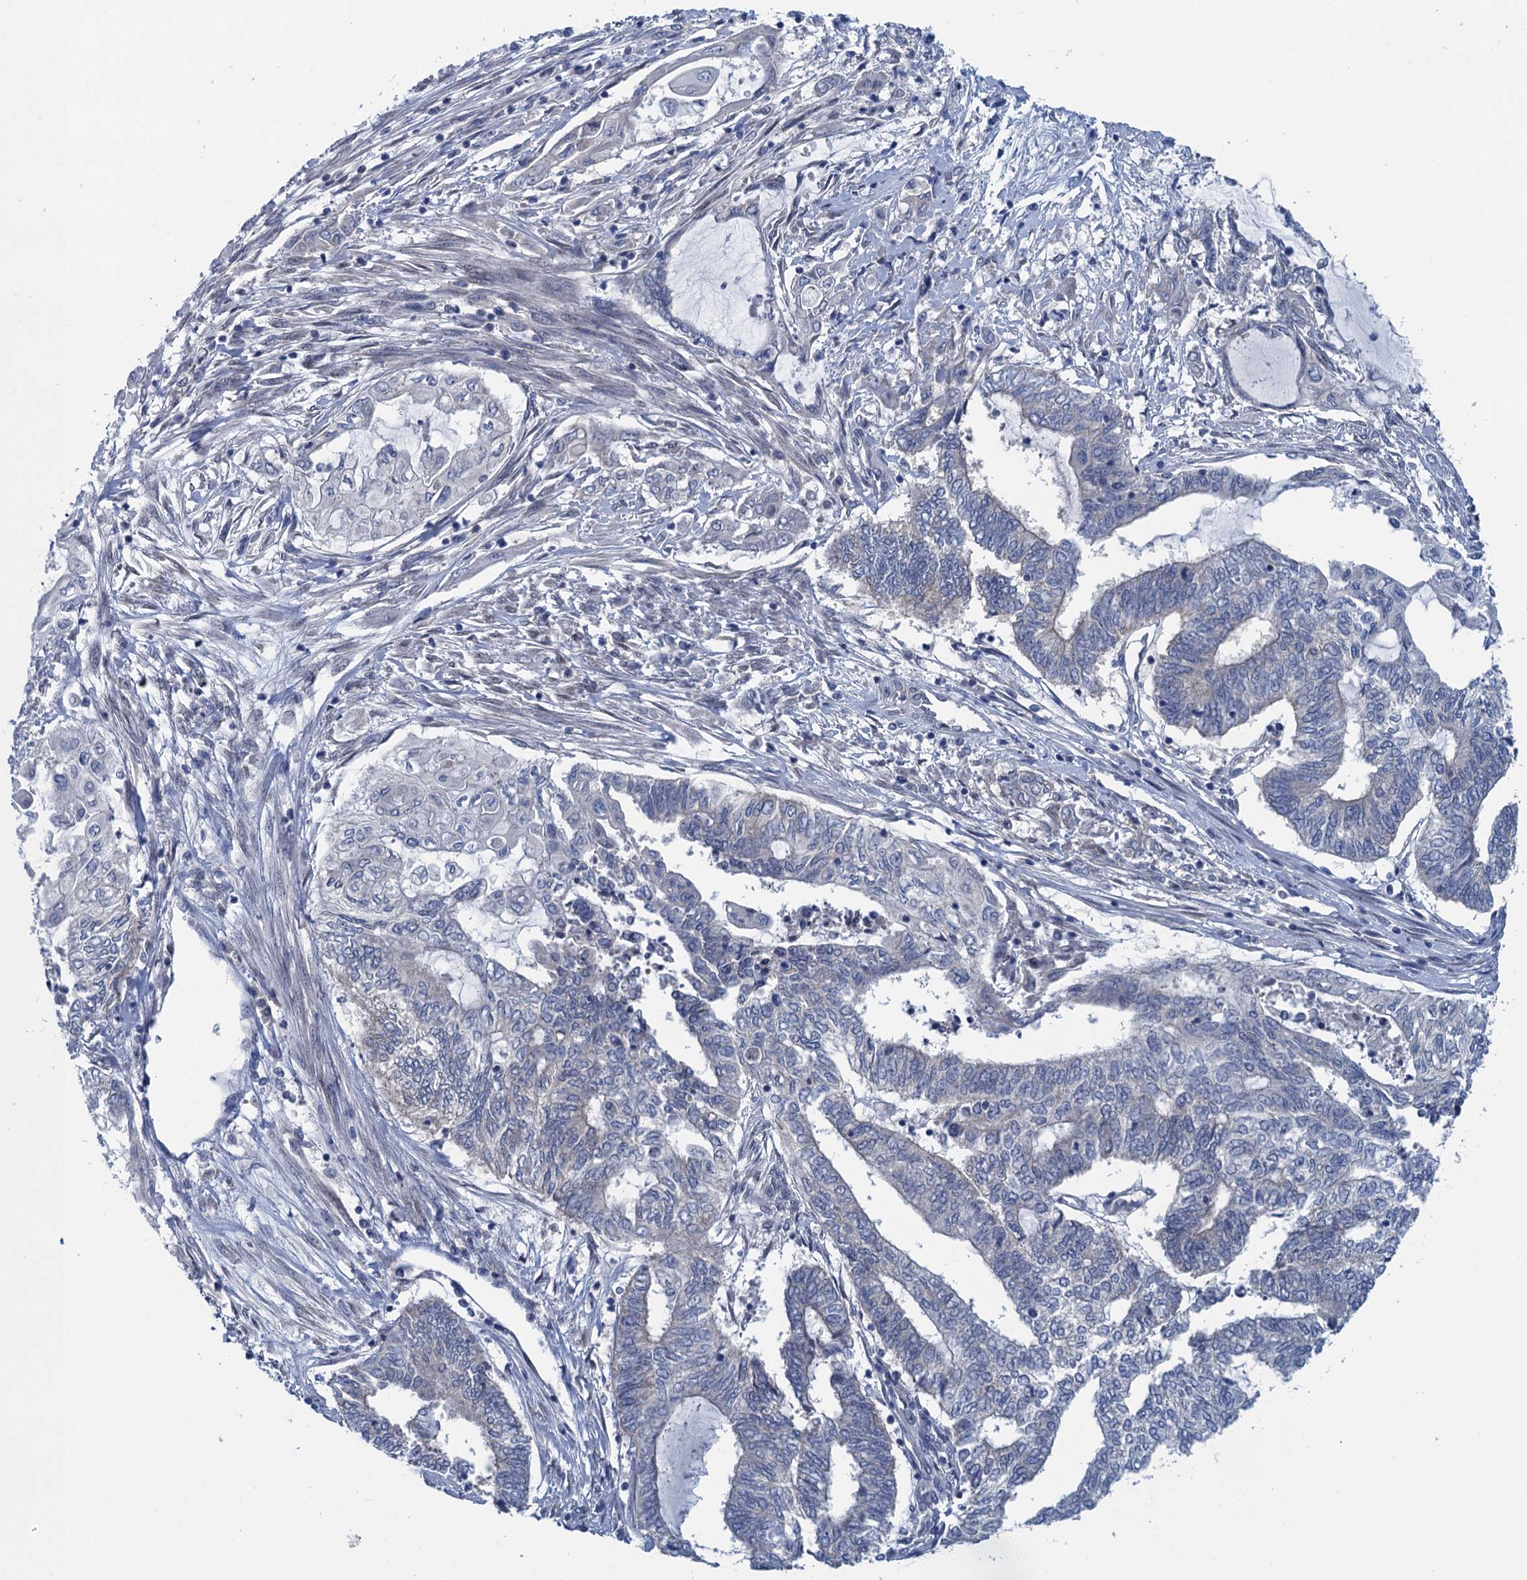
{"staining": {"intensity": "negative", "quantity": "none", "location": "none"}, "tissue": "endometrial cancer", "cell_type": "Tumor cells", "image_type": "cancer", "snomed": [{"axis": "morphology", "description": "Adenocarcinoma, NOS"}, {"axis": "topography", "description": "Uterus"}, {"axis": "topography", "description": "Endometrium"}], "caption": "Protein analysis of adenocarcinoma (endometrial) demonstrates no significant expression in tumor cells. (Brightfield microscopy of DAB IHC at high magnification).", "gene": "CTU2", "patient": {"sex": "female", "age": 70}}